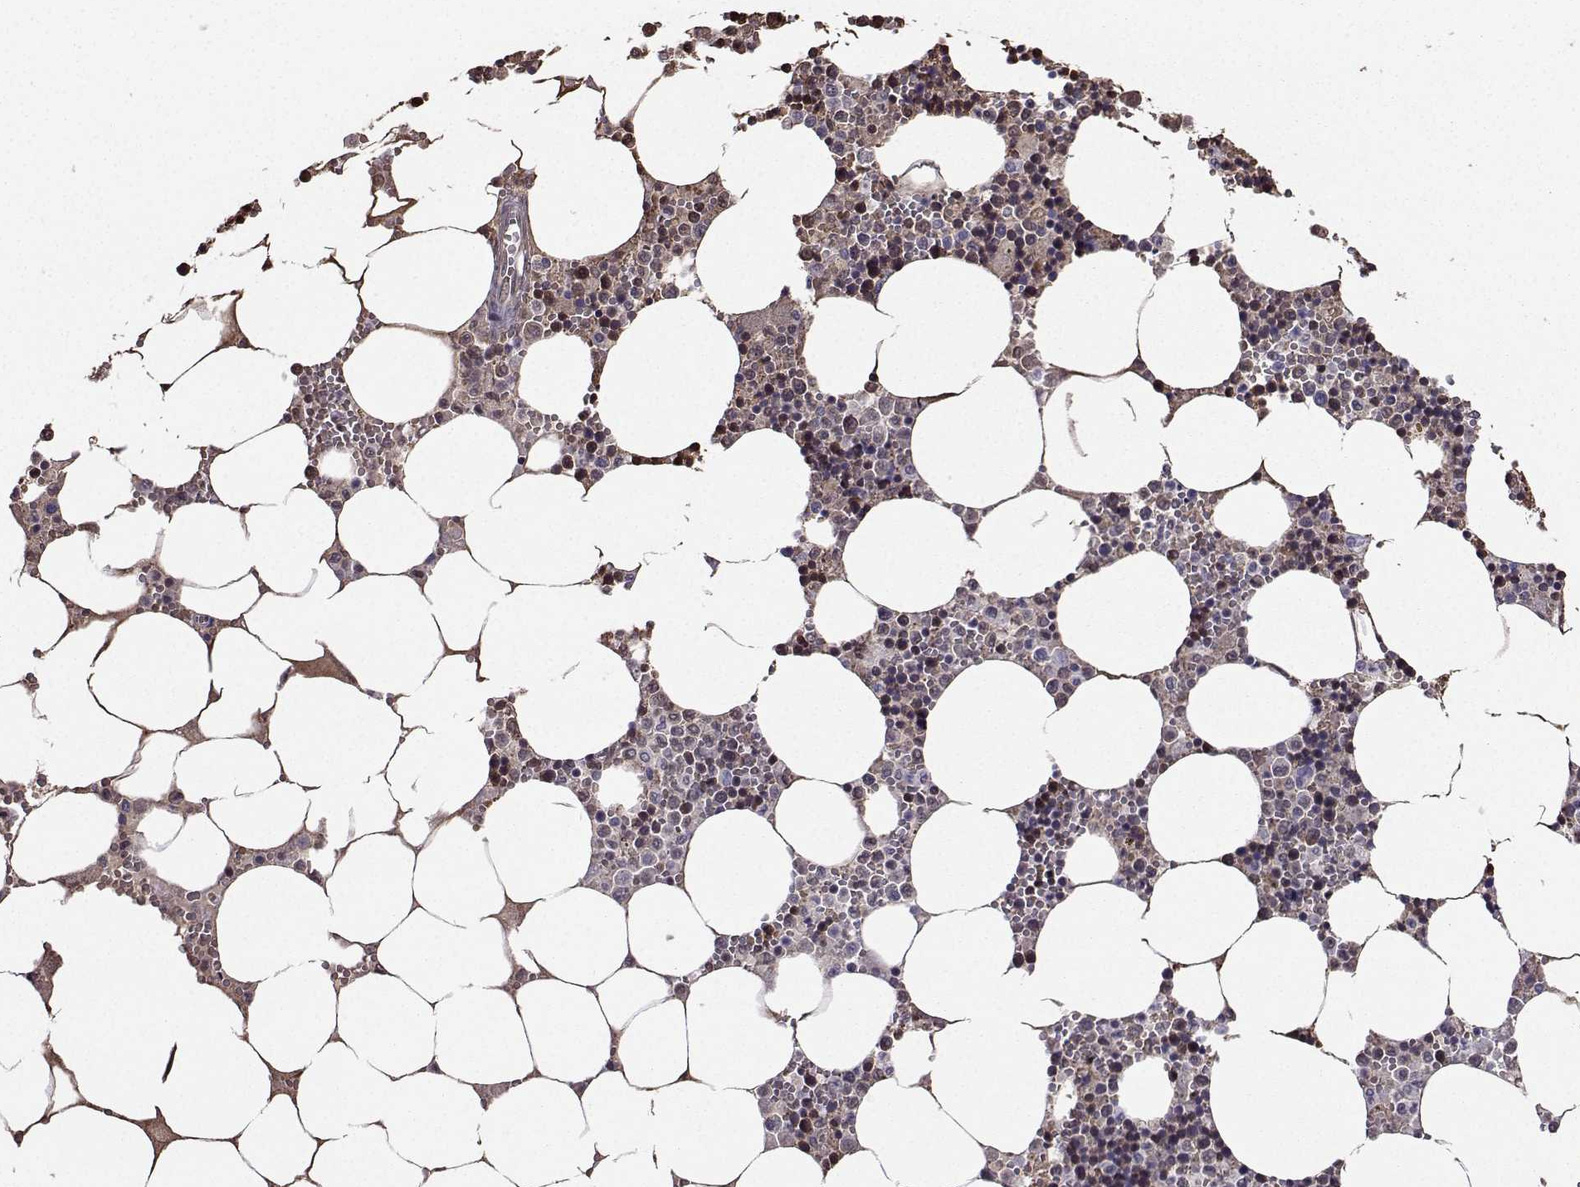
{"staining": {"intensity": "weak", "quantity": "25%-75%", "location": "nuclear"}, "tissue": "bone marrow", "cell_type": "Hematopoietic cells", "image_type": "normal", "snomed": [{"axis": "morphology", "description": "Normal tissue, NOS"}, {"axis": "topography", "description": "Bone marrow"}], "caption": "A histopathology image showing weak nuclear staining in approximately 25%-75% of hematopoietic cells in normal bone marrow, as visualized by brown immunohistochemical staining.", "gene": "CCNK", "patient": {"sex": "male", "age": 54}}